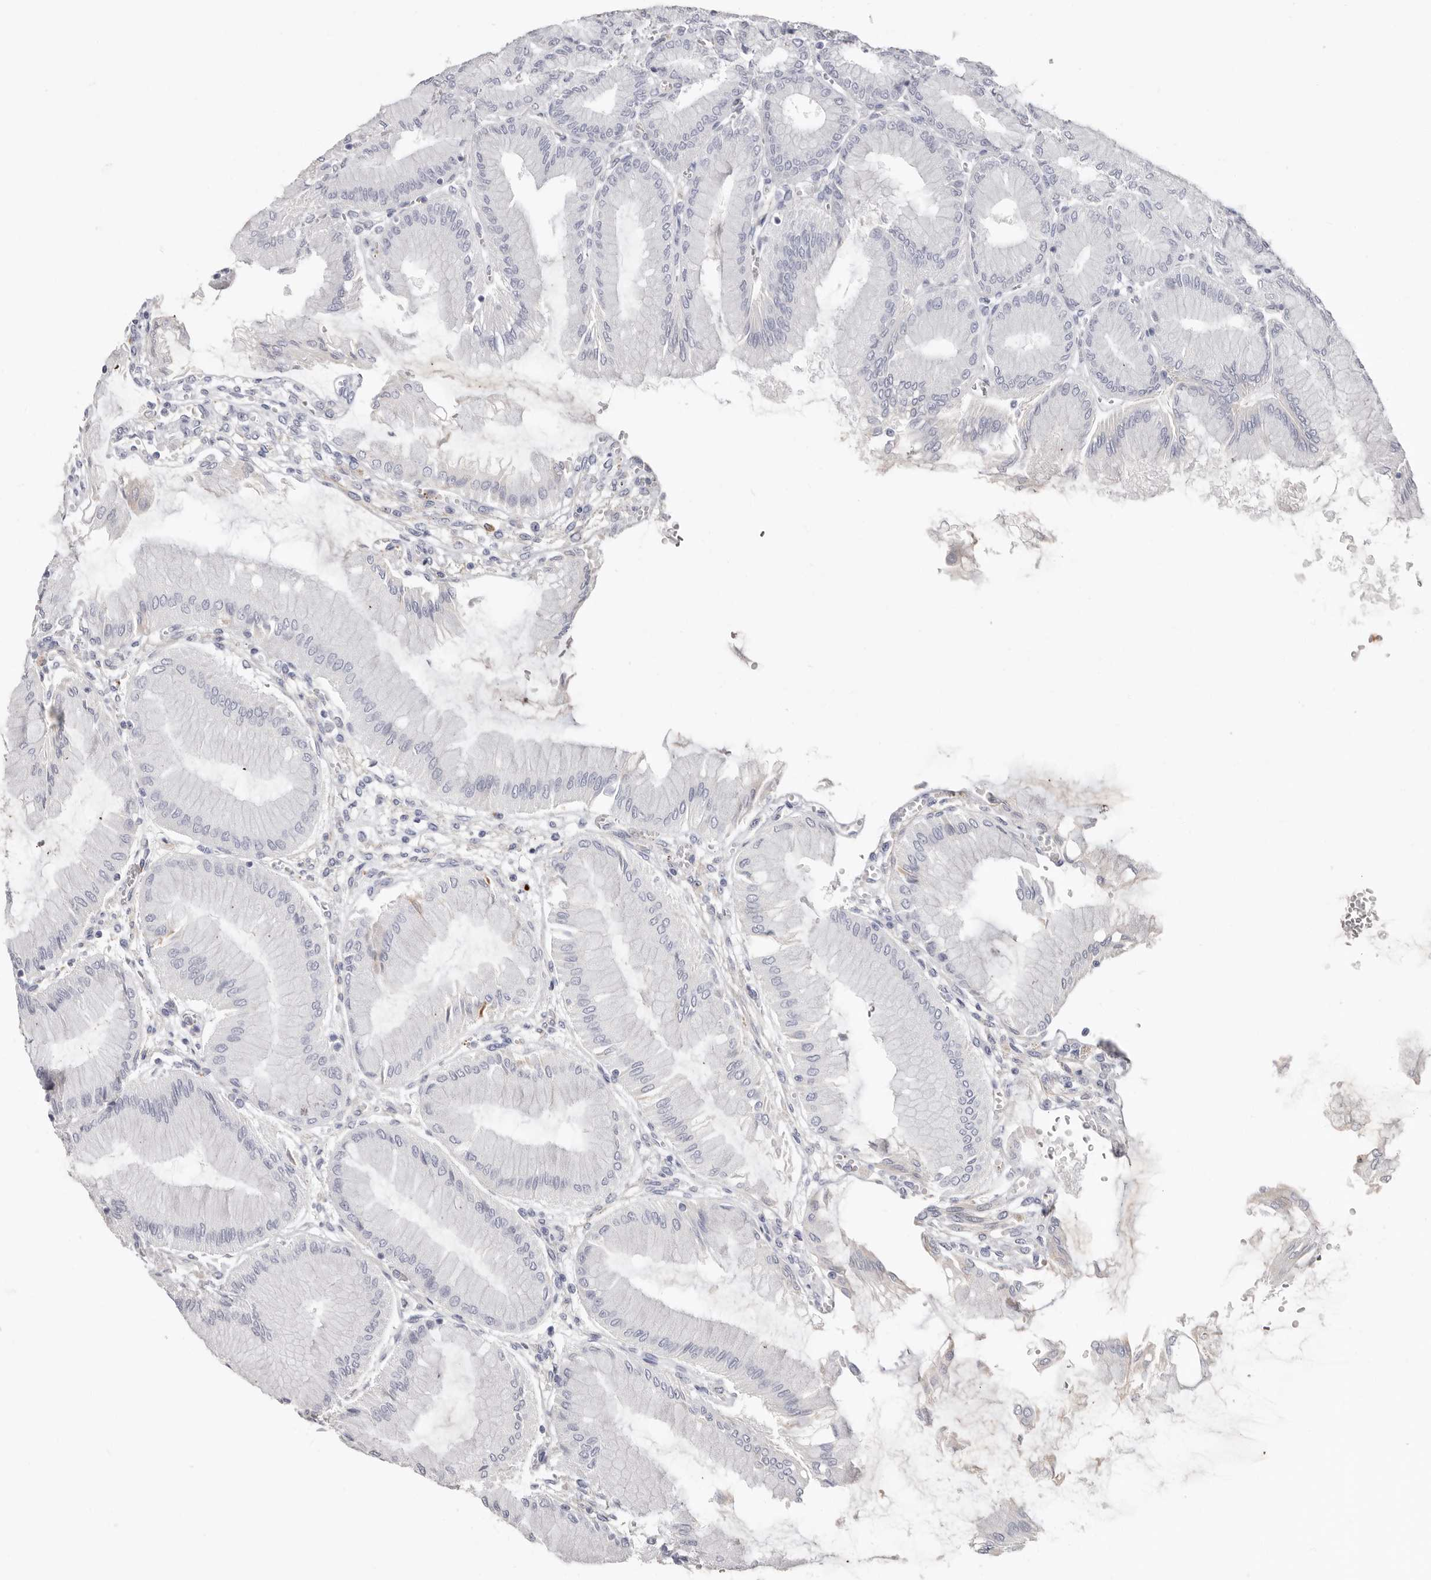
{"staining": {"intensity": "moderate", "quantity": "25%-75%", "location": "cytoplasmic/membranous"}, "tissue": "stomach", "cell_type": "Glandular cells", "image_type": "normal", "snomed": [{"axis": "morphology", "description": "Normal tissue, NOS"}, {"axis": "topography", "description": "Stomach, upper"}], "caption": "Protein staining exhibits moderate cytoplasmic/membranous positivity in about 25%-75% of glandular cells in unremarkable stomach. (Stains: DAB in brown, nuclei in blue, Microscopy: brightfield microscopy at high magnification).", "gene": "PKDCC", "patient": {"sex": "female", "age": 56}}